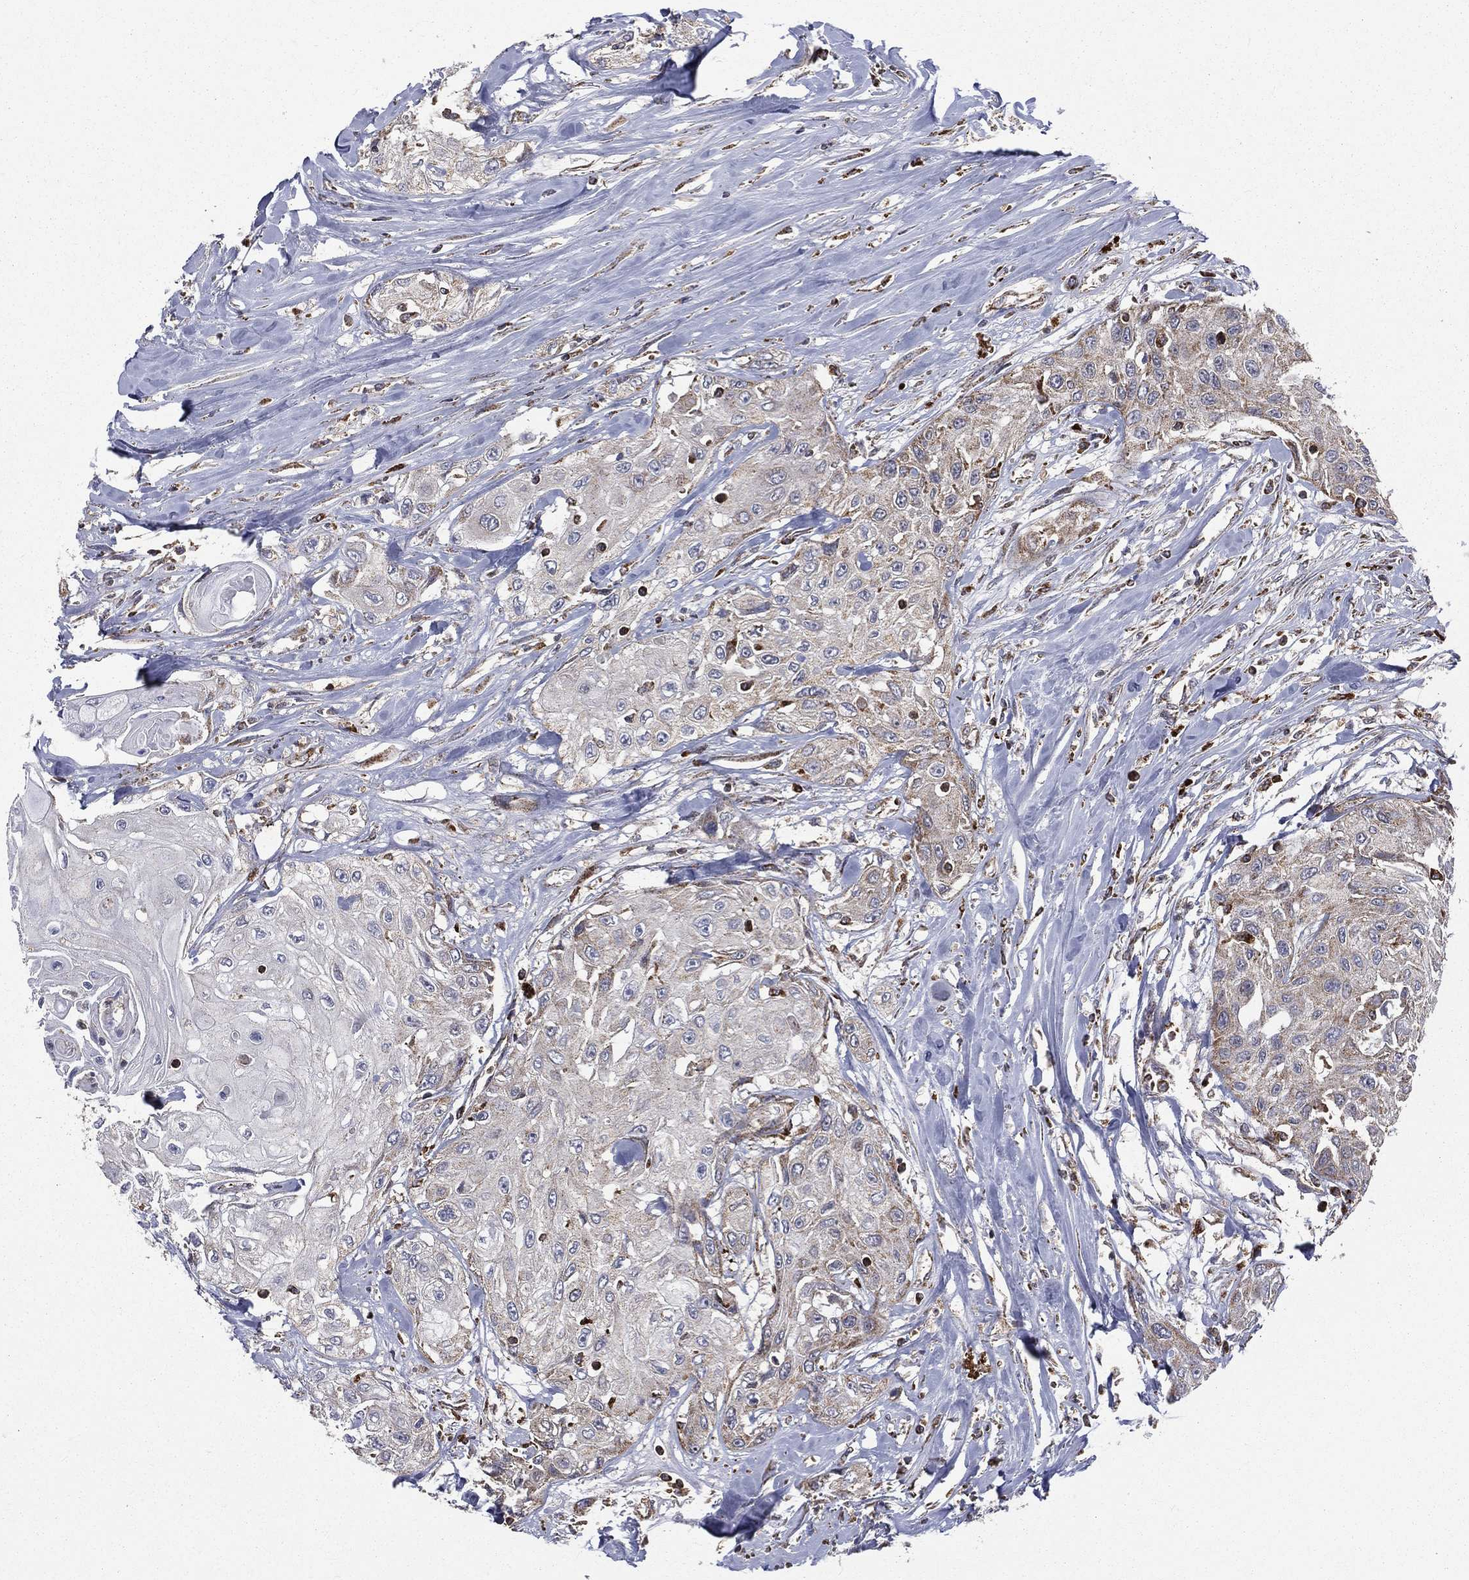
{"staining": {"intensity": "moderate", "quantity": "<25%", "location": "cytoplasmic/membranous"}, "tissue": "head and neck cancer", "cell_type": "Tumor cells", "image_type": "cancer", "snomed": [{"axis": "morphology", "description": "Normal tissue, NOS"}, {"axis": "morphology", "description": "Squamous cell carcinoma, NOS"}, {"axis": "topography", "description": "Oral tissue"}, {"axis": "topography", "description": "Peripheral nerve tissue"}, {"axis": "topography", "description": "Head-Neck"}], "caption": "A micrograph of human head and neck cancer stained for a protein reveals moderate cytoplasmic/membranous brown staining in tumor cells. (brown staining indicates protein expression, while blue staining denotes nuclei).", "gene": "RIN3", "patient": {"sex": "female", "age": 59}}